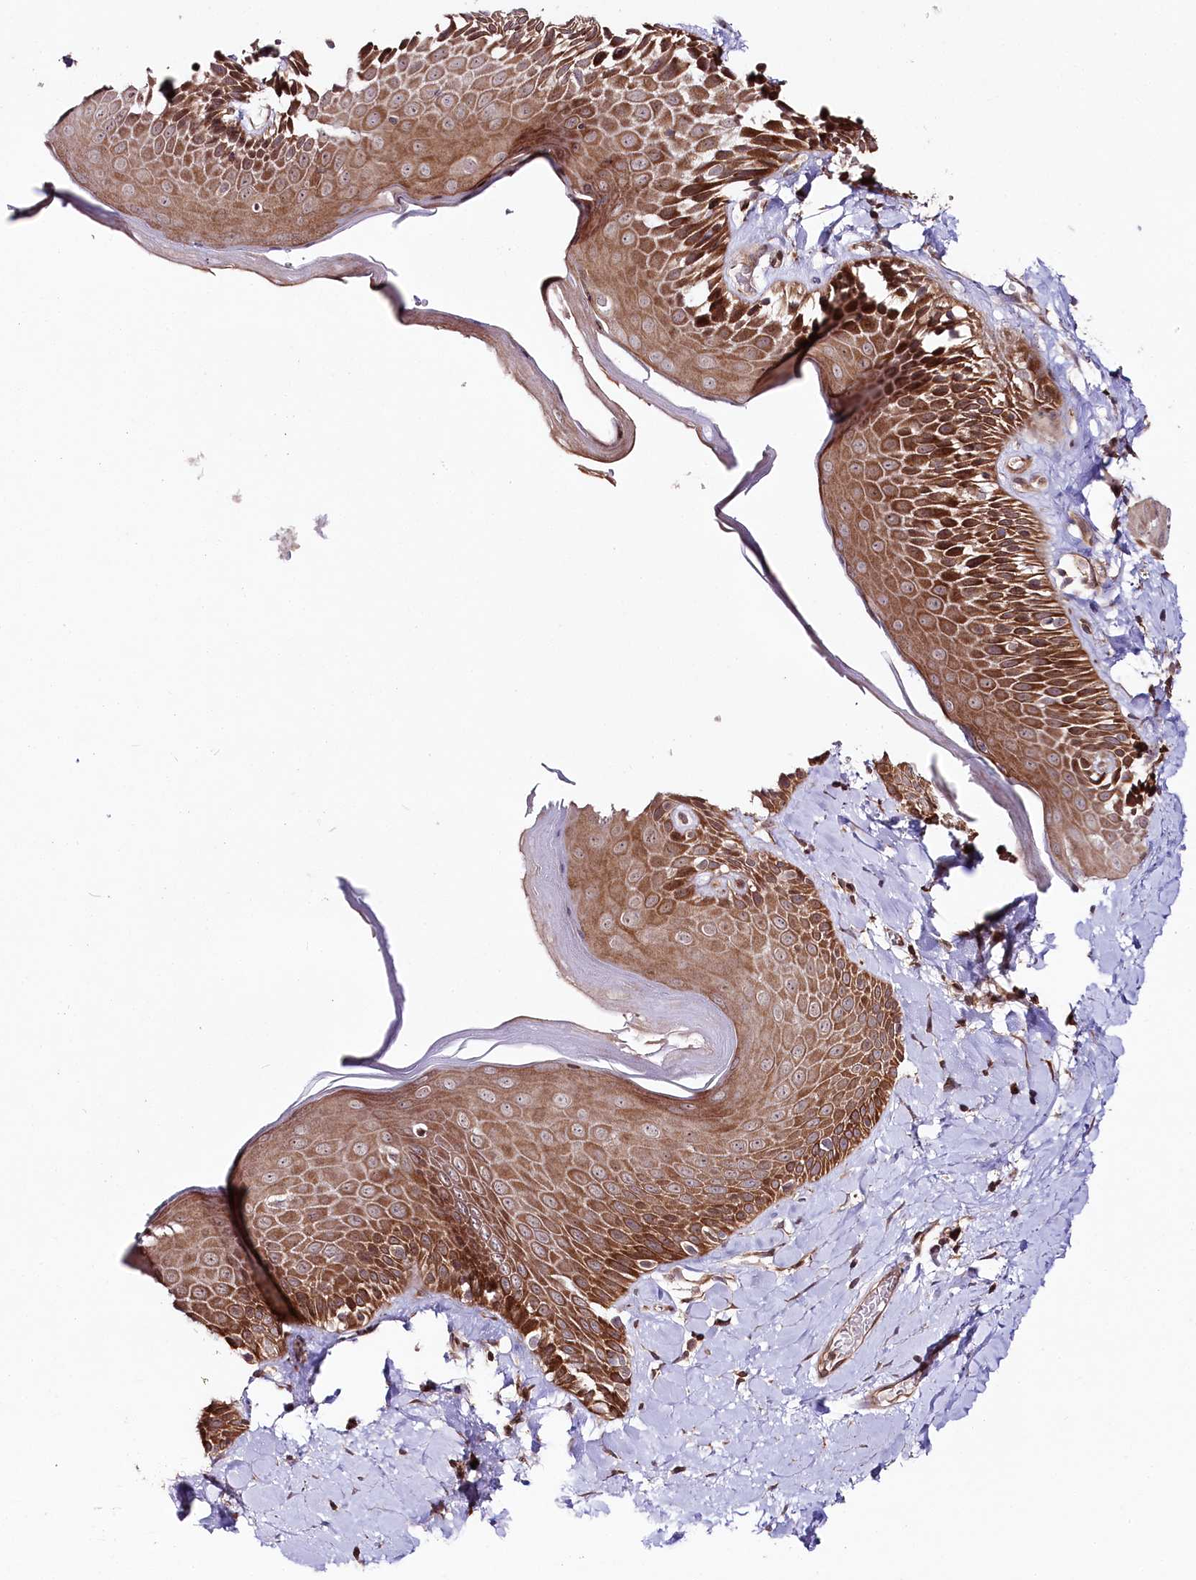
{"staining": {"intensity": "moderate", "quantity": ">75%", "location": "cytoplasmic/membranous"}, "tissue": "skin", "cell_type": "Epidermal cells", "image_type": "normal", "snomed": [{"axis": "morphology", "description": "Normal tissue, NOS"}, {"axis": "topography", "description": "Anal"}], "caption": "Protein expression analysis of normal skin demonstrates moderate cytoplasmic/membranous positivity in approximately >75% of epidermal cells.", "gene": "PHLDB1", "patient": {"sex": "male", "age": 69}}